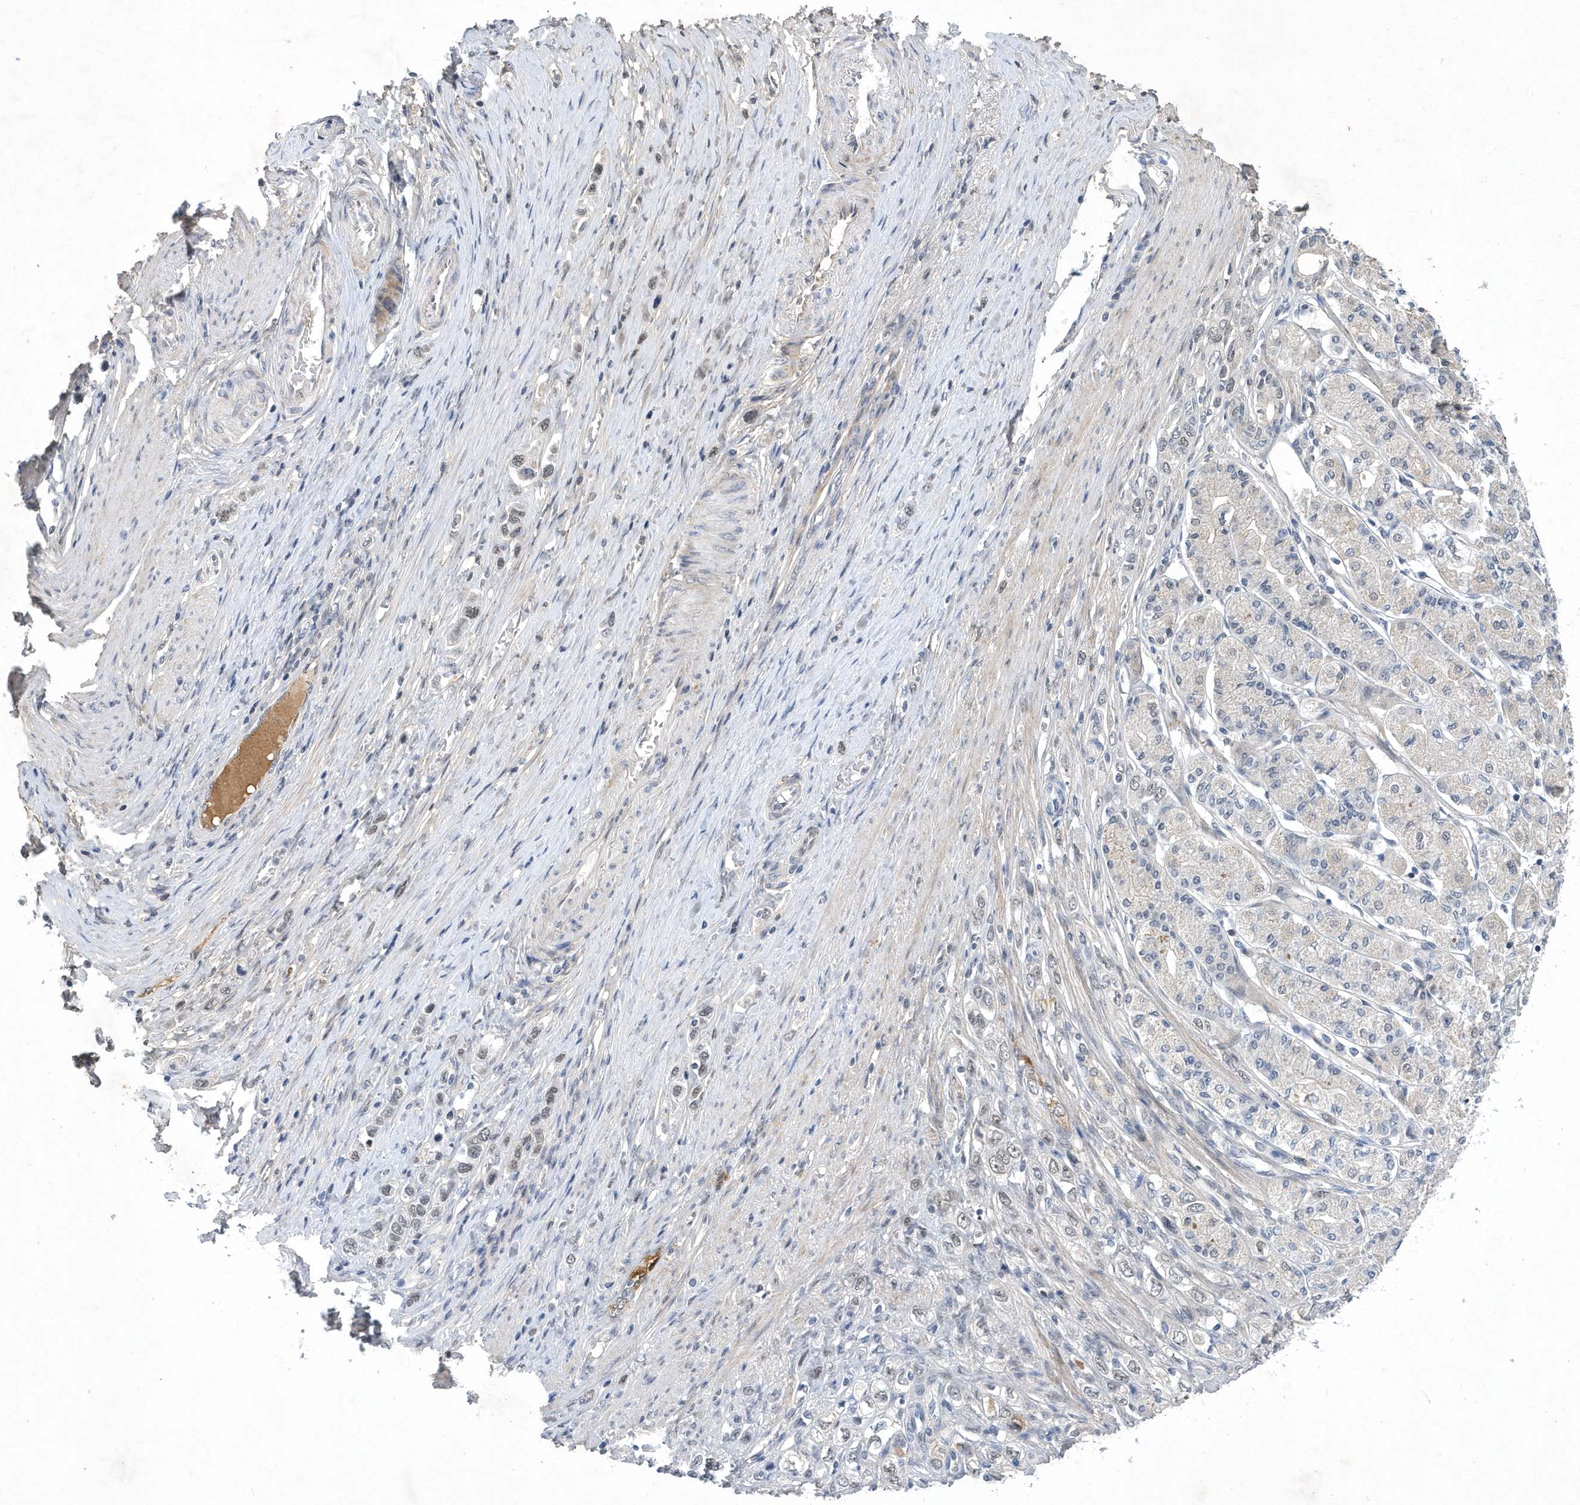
{"staining": {"intensity": "negative", "quantity": "none", "location": "none"}, "tissue": "stomach cancer", "cell_type": "Tumor cells", "image_type": "cancer", "snomed": [{"axis": "morphology", "description": "Adenocarcinoma, NOS"}, {"axis": "topography", "description": "Stomach"}], "caption": "This is an immunohistochemistry (IHC) histopathology image of human stomach cancer (adenocarcinoma). There is no staining in tumor cells.", "gene": "FAM217A", "patient": {"sex": "female", "age": 65}}